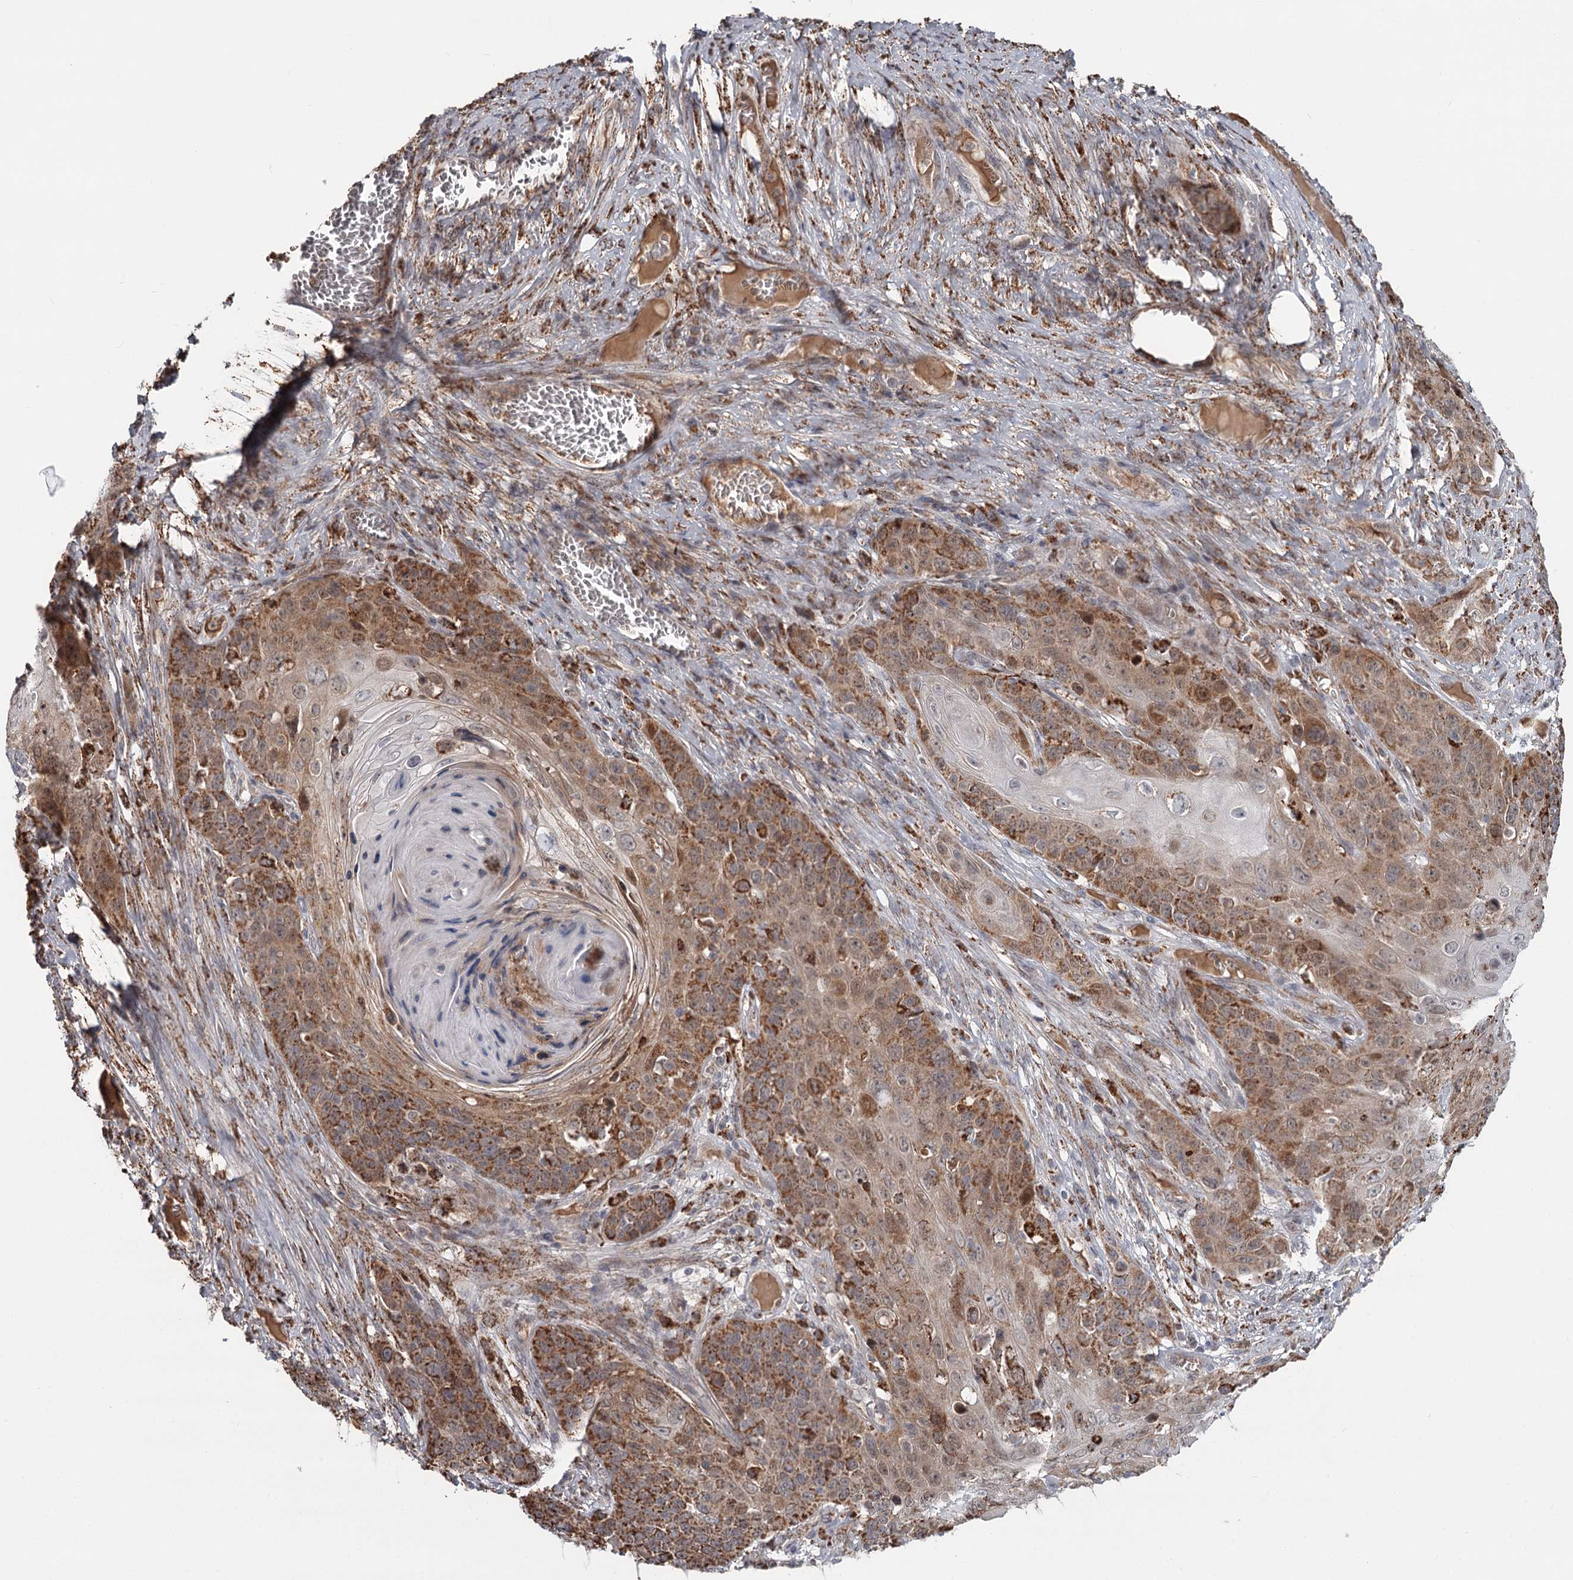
{"staining": {"intensity": "moderate", "quantity": ">75%", "location": "cytoplasmic/membranous"}, "tissue": "skin cancer", "cell_type": "Tumor cells", "image_type": "cancer", "snomed": [{"axis": "morphology", "description": "Squamous cell carcinoma, NOS"}, {"axis": "topography", "description": "Skin"}], "caption": "Immunohistochemical staining of squamous cell carcinoma (skin) displays medium levels of moderate cytoplasmic/membranous positivity in about >75% of tumor cells.", "gene": "CDC123", "patient": {"sex": "male", "age": 55}}